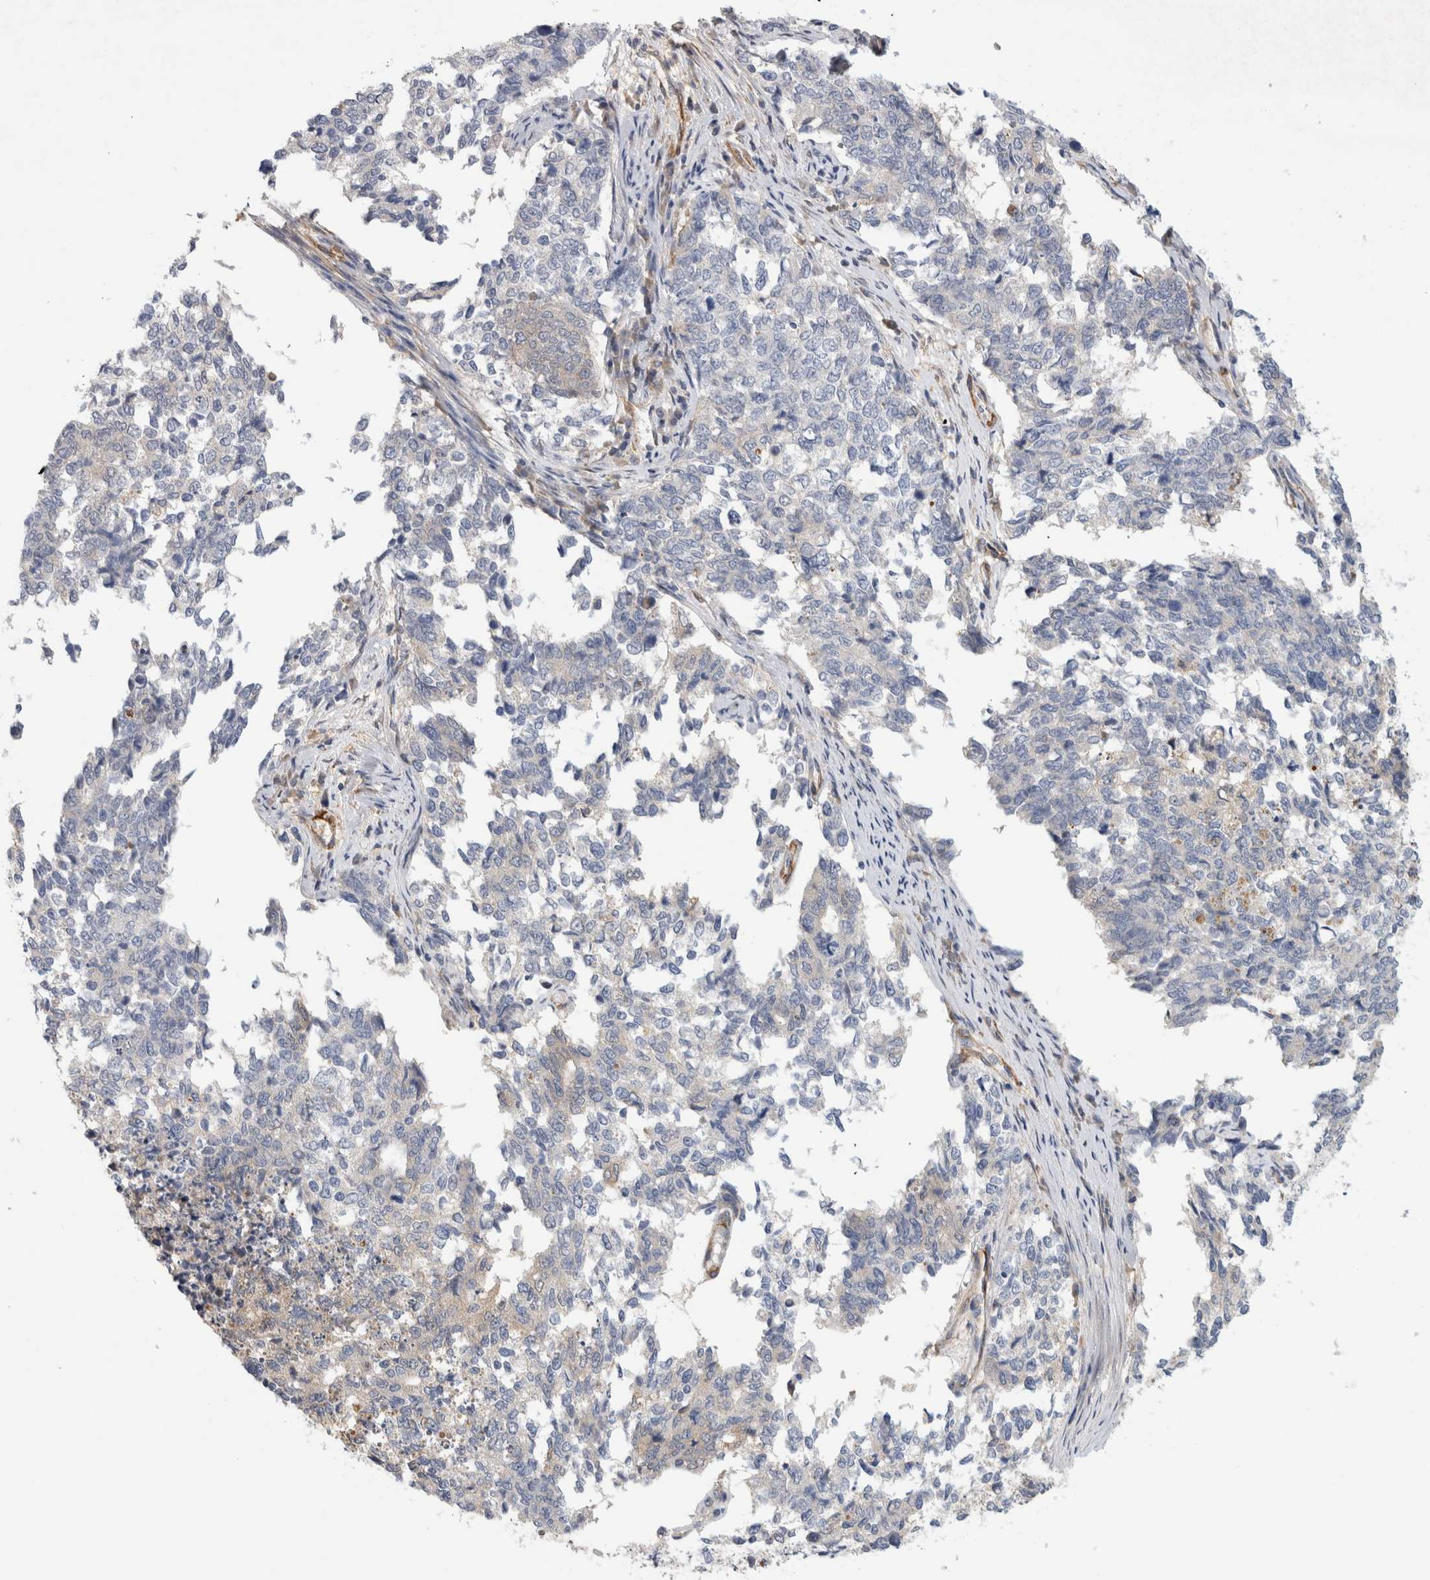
{"staining": {"intensity": "negative", "quantity": "none", "location": "none"}, "tissue": "cervical cancer", "cell_type": "Tumor cells", "image_type": "cancer", "snomed": [{"axis": "morphology", "description": "Squamous cell carcinoma, NOS"}, {"axis": "topography", "description": "Cervix"}], "caption": "DAB (3,3'-diaminobenzidine) immunohistochemical staining of cervical squamous cell carcinoma demonstrates no significant positivity in tumor cells.", "gene": "PGM1", "patient": {"sex": "female", "age": 63}}